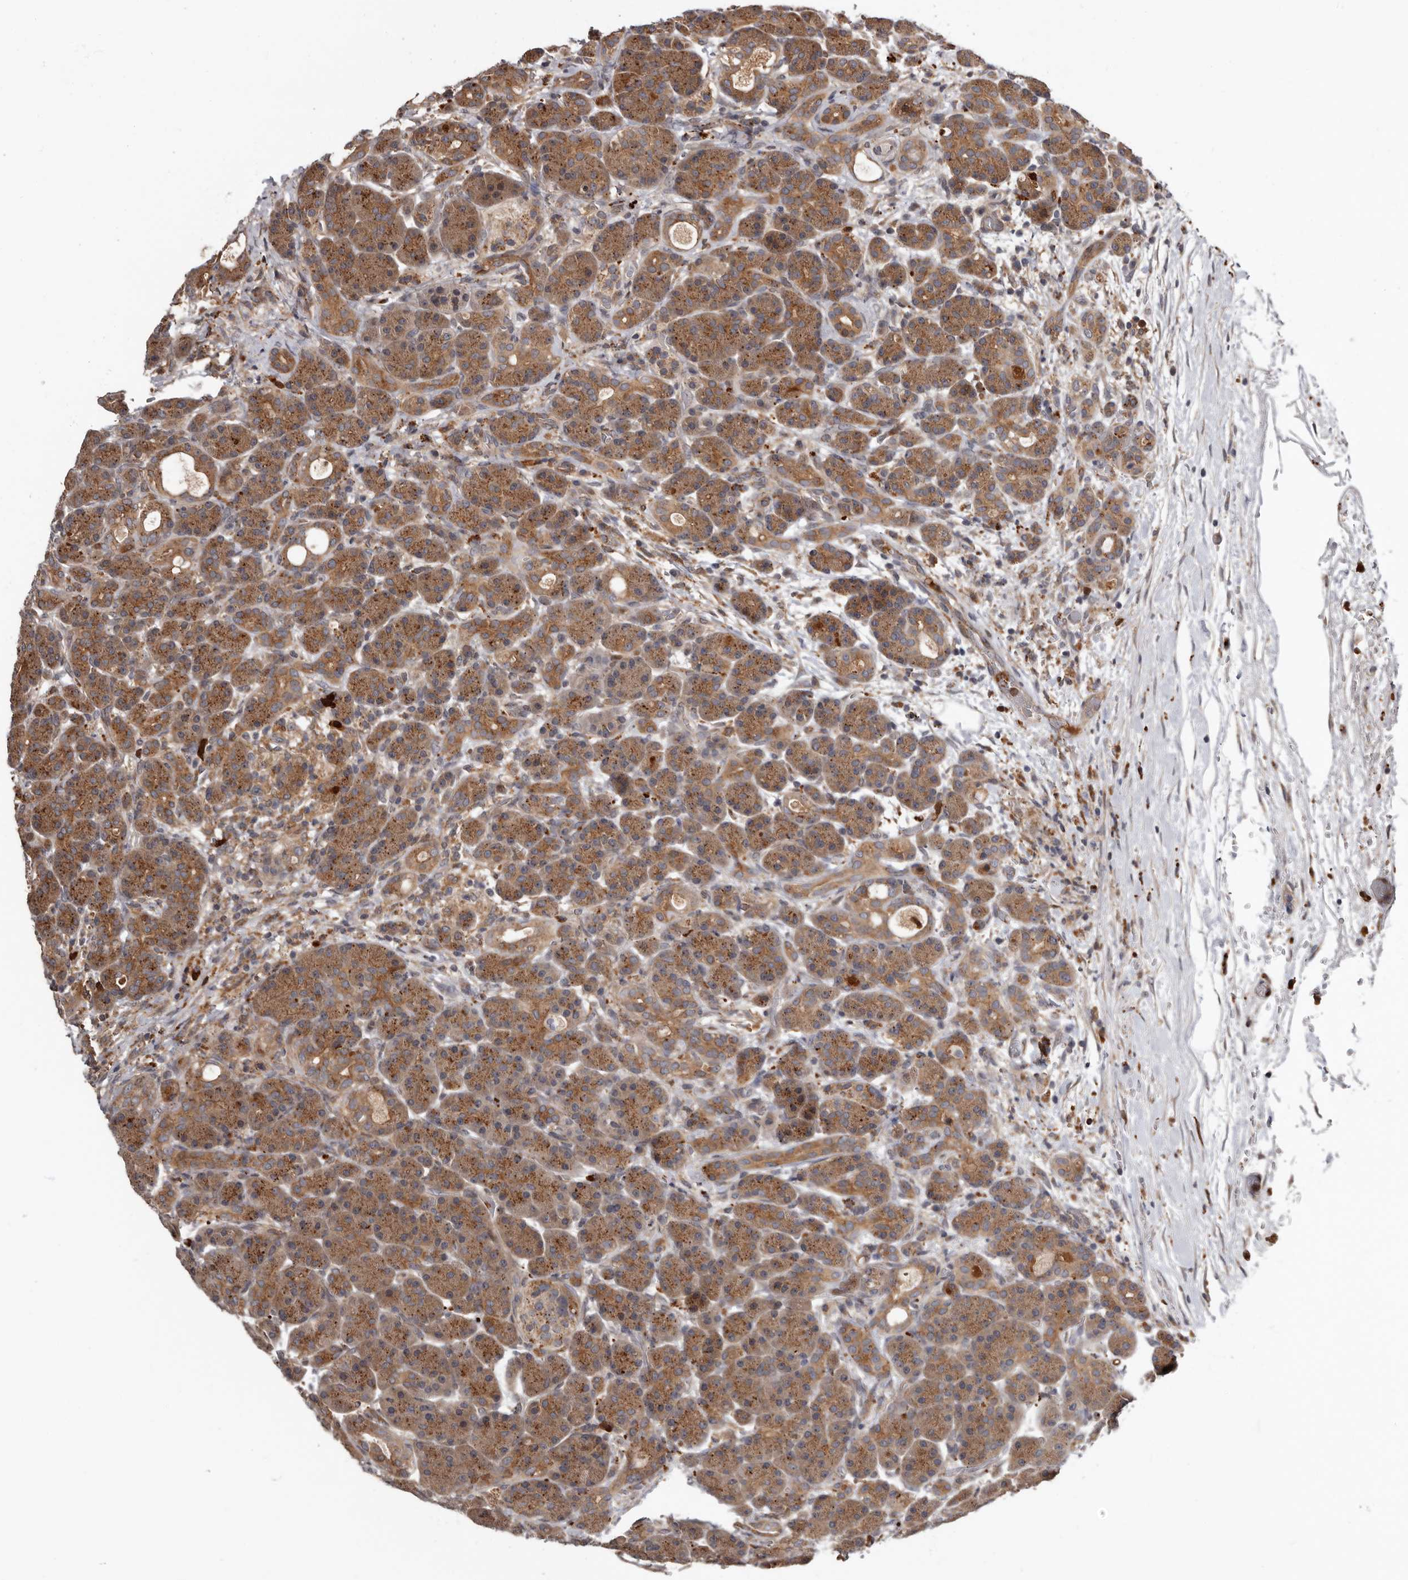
{"staining": {"intensity": "moderate", "quantity": ">75%", "location": "cytoplasmic/membranous"}, "tissue": "pancreas", "cell_type": "Exocrine glandular cells", "image_type": "normal", "snomed": [{"axis": "morphology", "description": "Normal tissue, NOS"}, {"axis": "topography", "description": "Pancreas"}], "caption": "IHC staining of normal pancreas, which exhibits medium levels of moderate cytoplasmic/membranous staining in approximately >75% of exocrine glandular cells indicating moderate cytoplasmic/membranous protein positivity. The staining was performed using DAB (brown) for protein detection and nuclei were counterstained in hematoxylin (blue).", "gene": "FGFR4", "patient": {"sex": "male", "age": 63}}